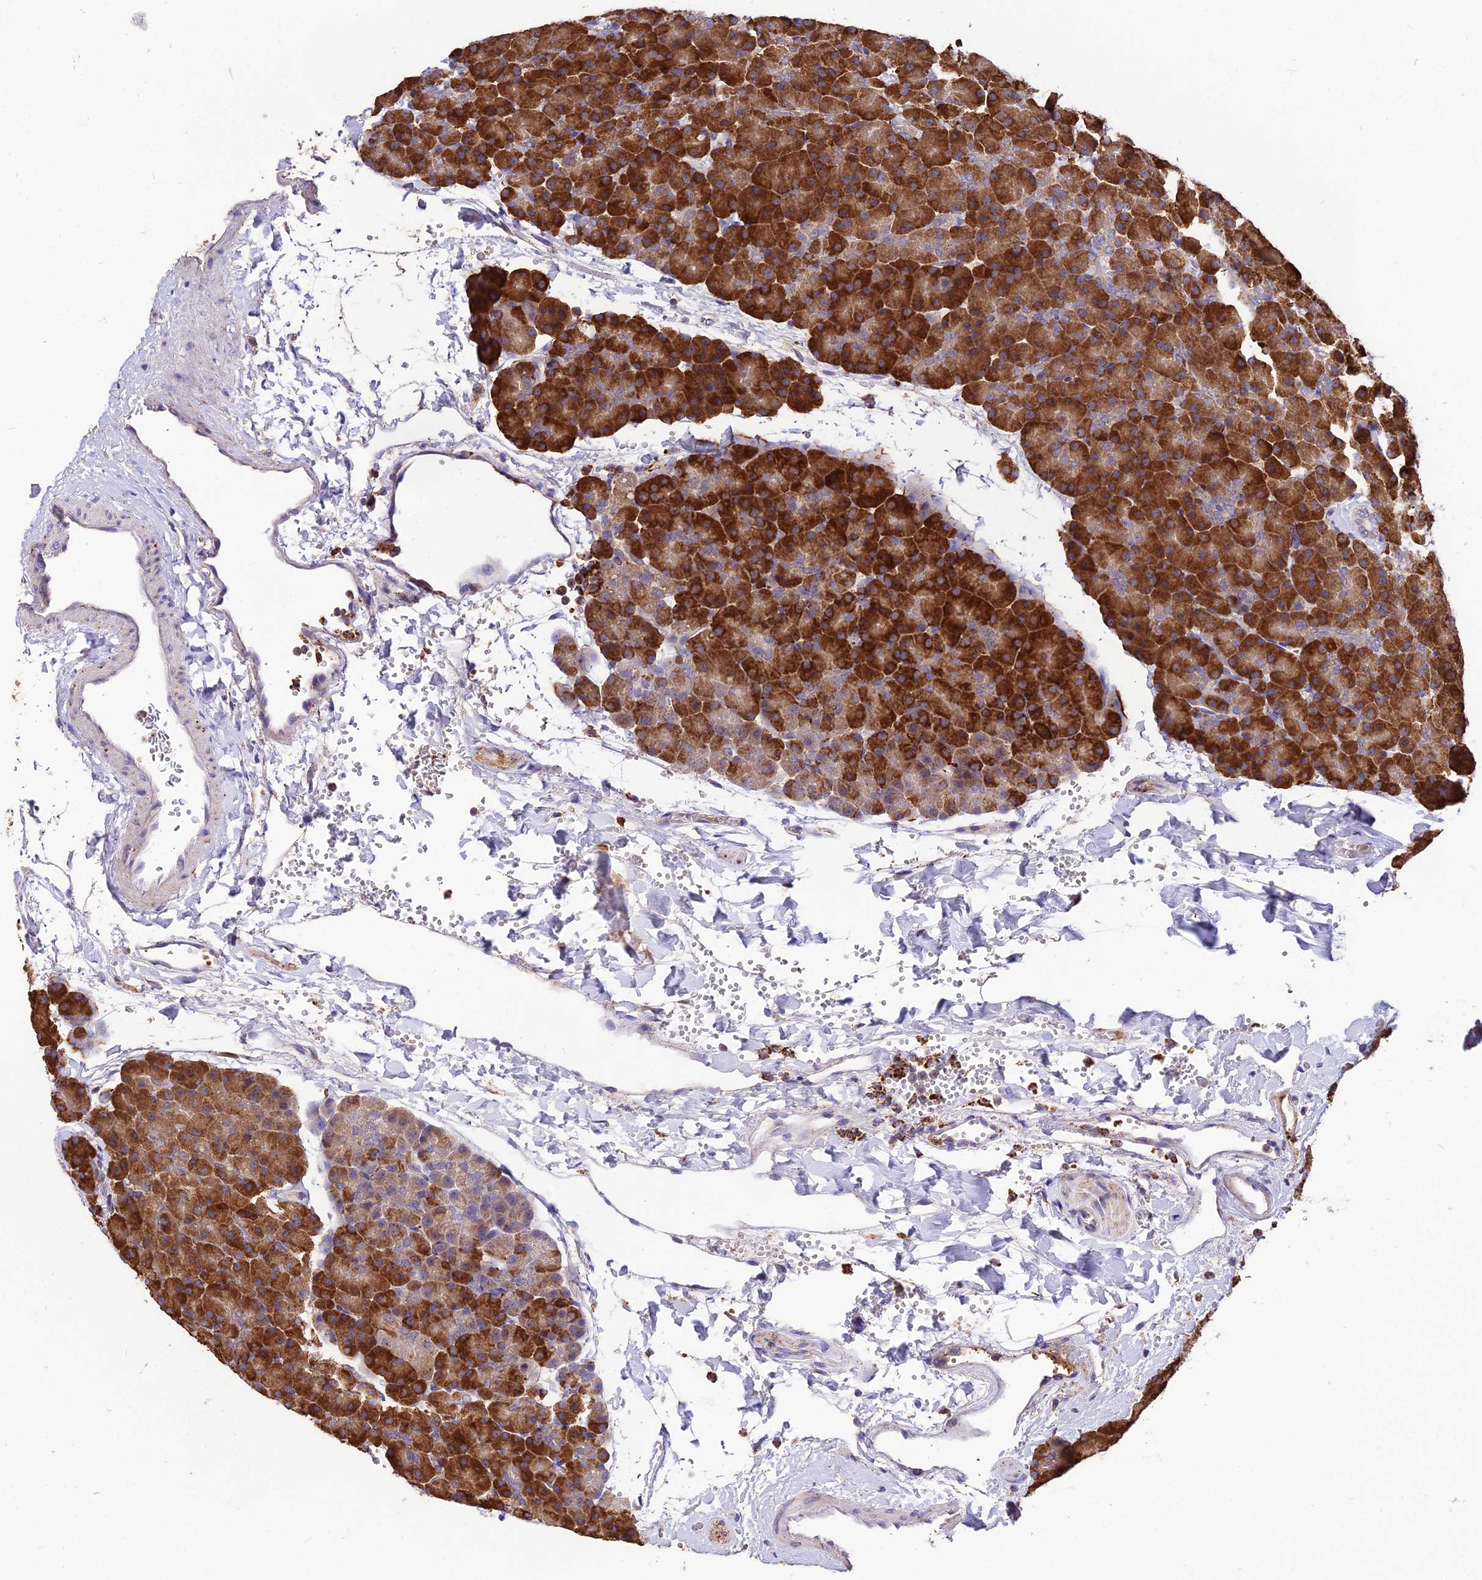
{"staining": {"intensity": "strong", "quantity": ">75%", "location": "cytoplasmic/membranous"}, "tissue": "pancreas", "cell_type": "Exocrine glandular cells", "image_type": "normal", "snomed": [{"axis": "morphology", "description": "Normal tissue, NOS"}, {"axis": "topography", "description": "Pancreas"}], "caption": "Immunohistochemical staining of benign pancreas reveals high levels of strong cytoplasmic/membranous staining in approximately >75% of exocrine glandular cells. The protein is stained brown, and the nuclei are stained in blue (DAB IHC with brightfield microscopy, high magnification).", "gene": "SDHD", "patient": {"sex": "male", "age": 36}}